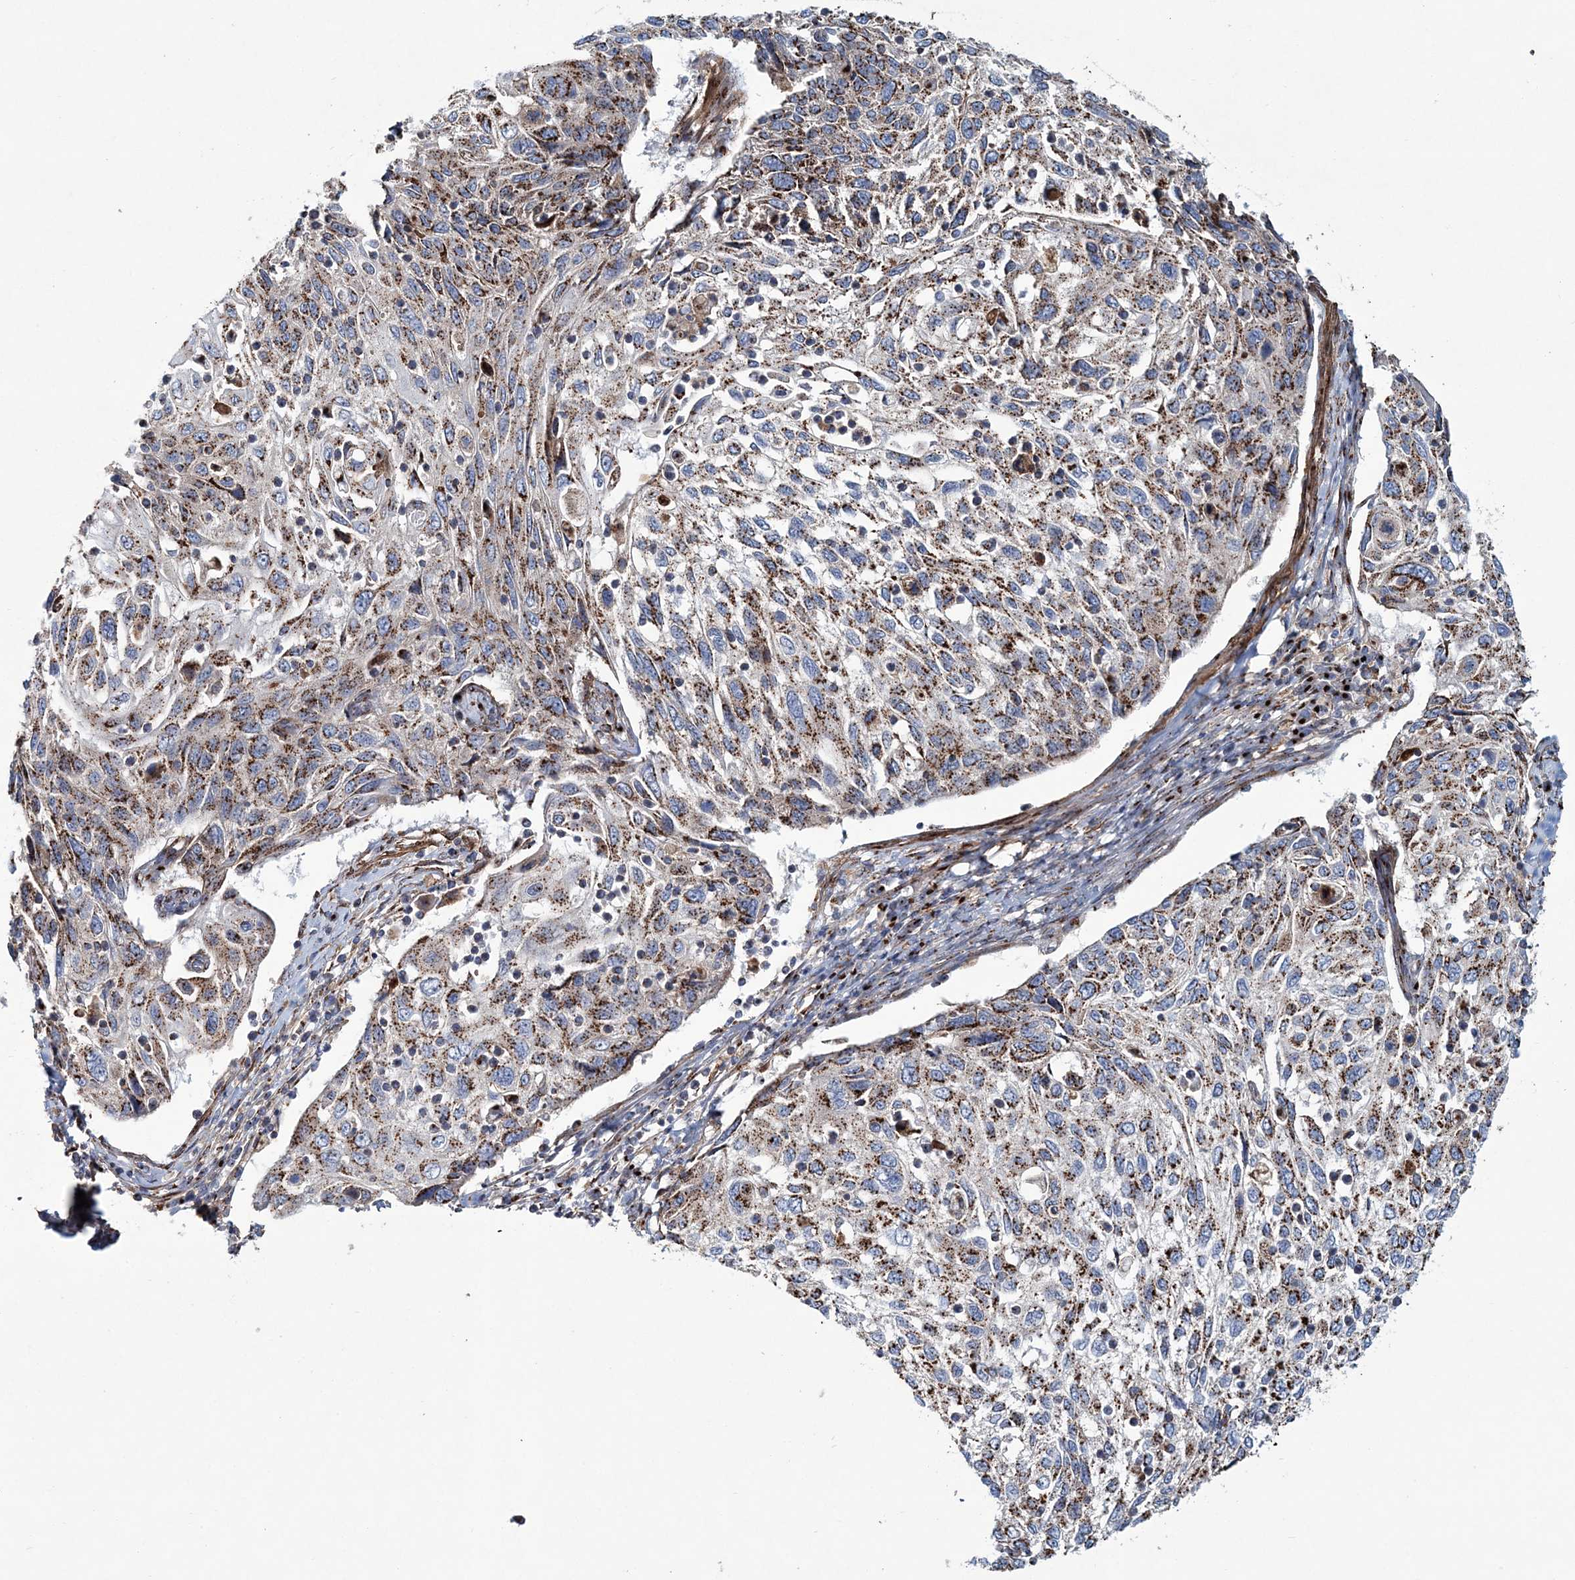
{"staining": {"intensity": "moderate", "quantity": ">75%", "location": "cytoplasmic/membranous"}, "tissue": "cervical cancer", "cell_type": "Tumor cells", "image_type": "cancer", "snomed": [{"axis": "morphology", "description": "Squamous cell carcinoma, NOS"}, {"axis": "topography", "description": "Cervix"}], "caption": "Protein analysis of squamous cell carcinoma (cervical) tissue shows moderate cytoplasmic/membranous positivity in about >75% of tumor cells. (Brightfield microscopy of DAB IHC at high magnification).", "gene": "MAN1A2", "patient": {"sex": "female", "age": 70}}